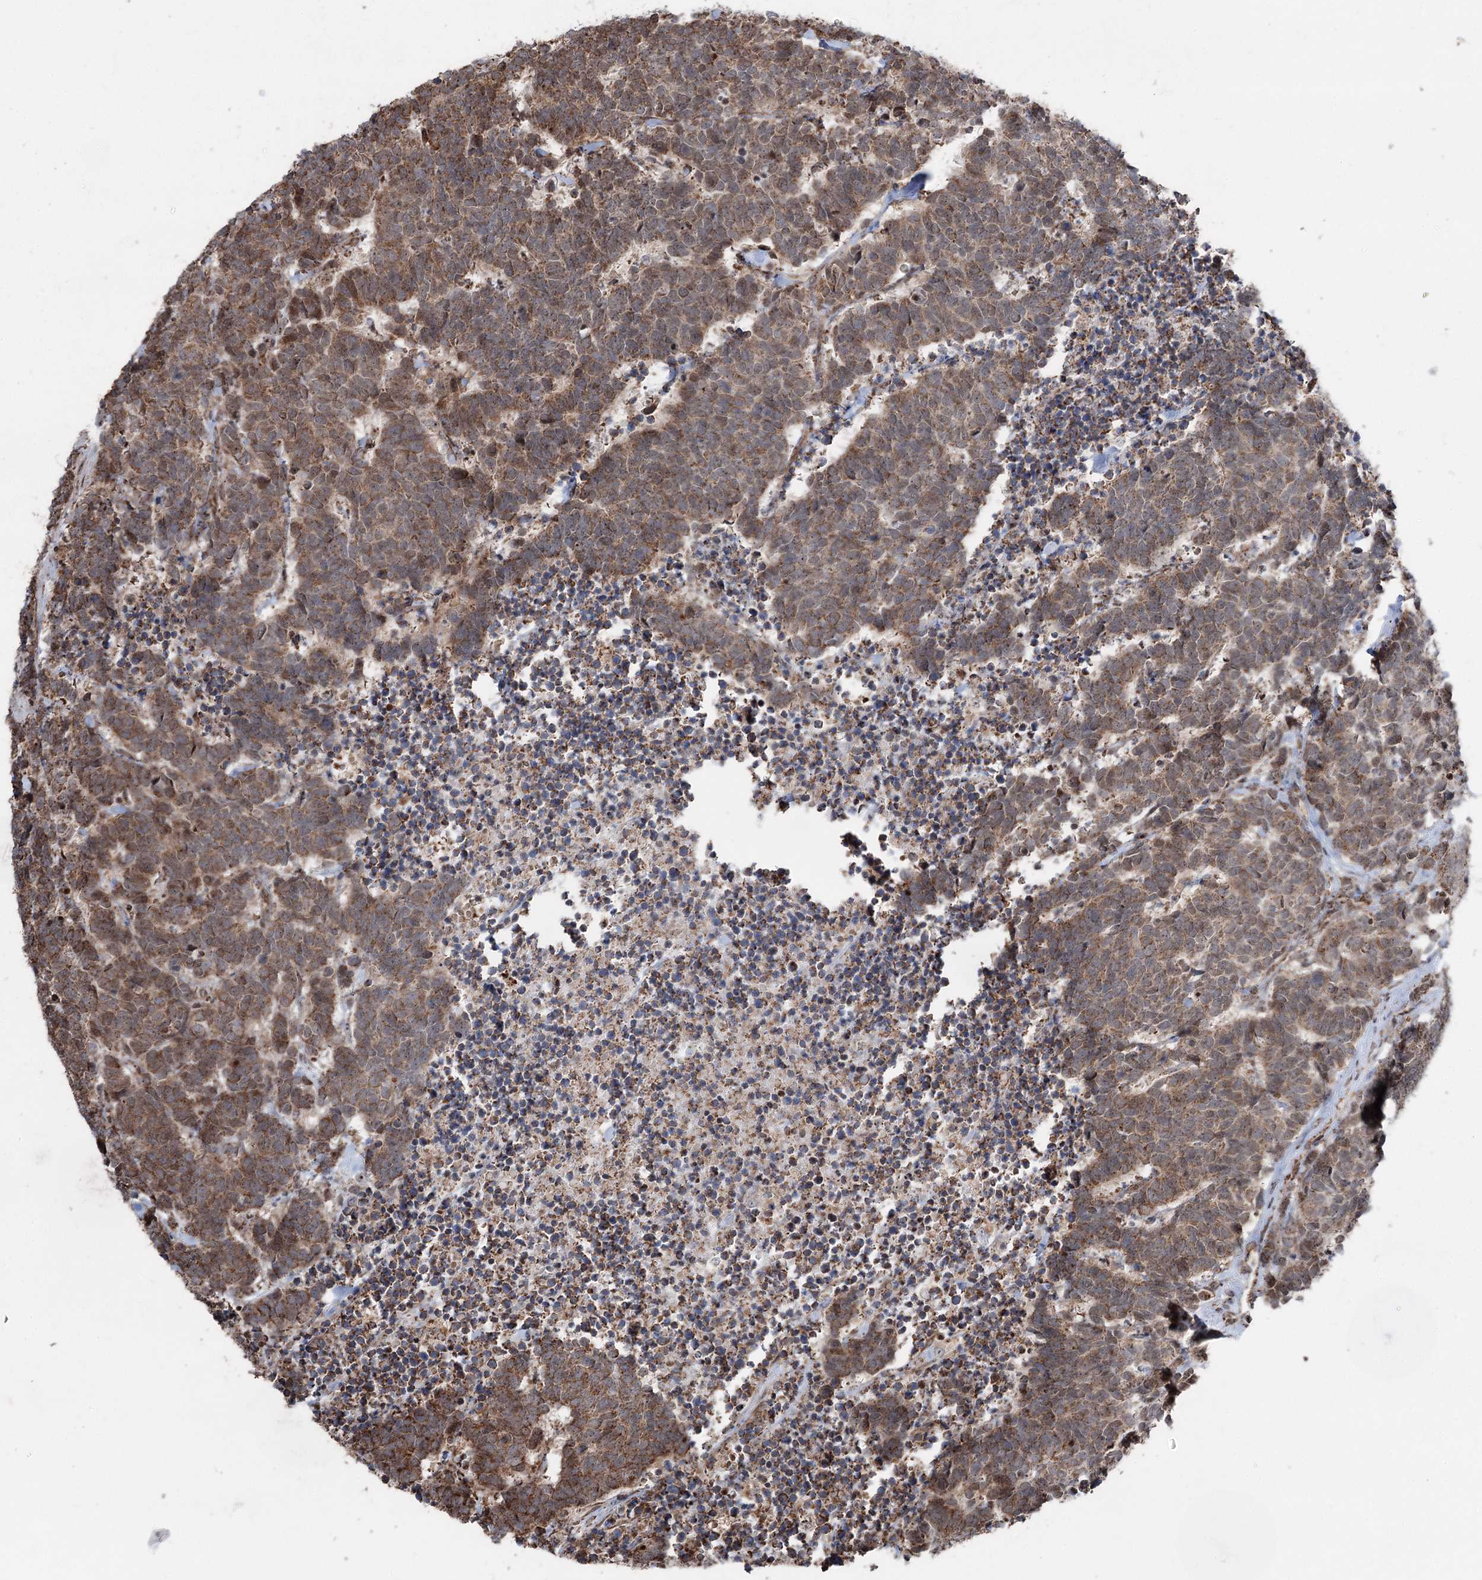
{"staining": {"intensity": "moderate", "quantity": ">75%", "location": "cytoplasmic/membranous"}, "tissue": "carcinoid", "cell_type": "Tumor cells", "image_type": "cancer", "snomed": [{"axis": "morphology", "description": "Carcinoma, NOS"}, {"axis": "morphology", "description": "Carcinoid, malignant, NOS"}, {"axis": "topography", "description": "Urinary bladder"}], "caption": "Moderate cytoplasmic/membranous positivity is identified in about >75% of tumor cells in malignant carcinoid.", "gene": "STEEP1", "patient": {"sex": "male", "age": 57}}